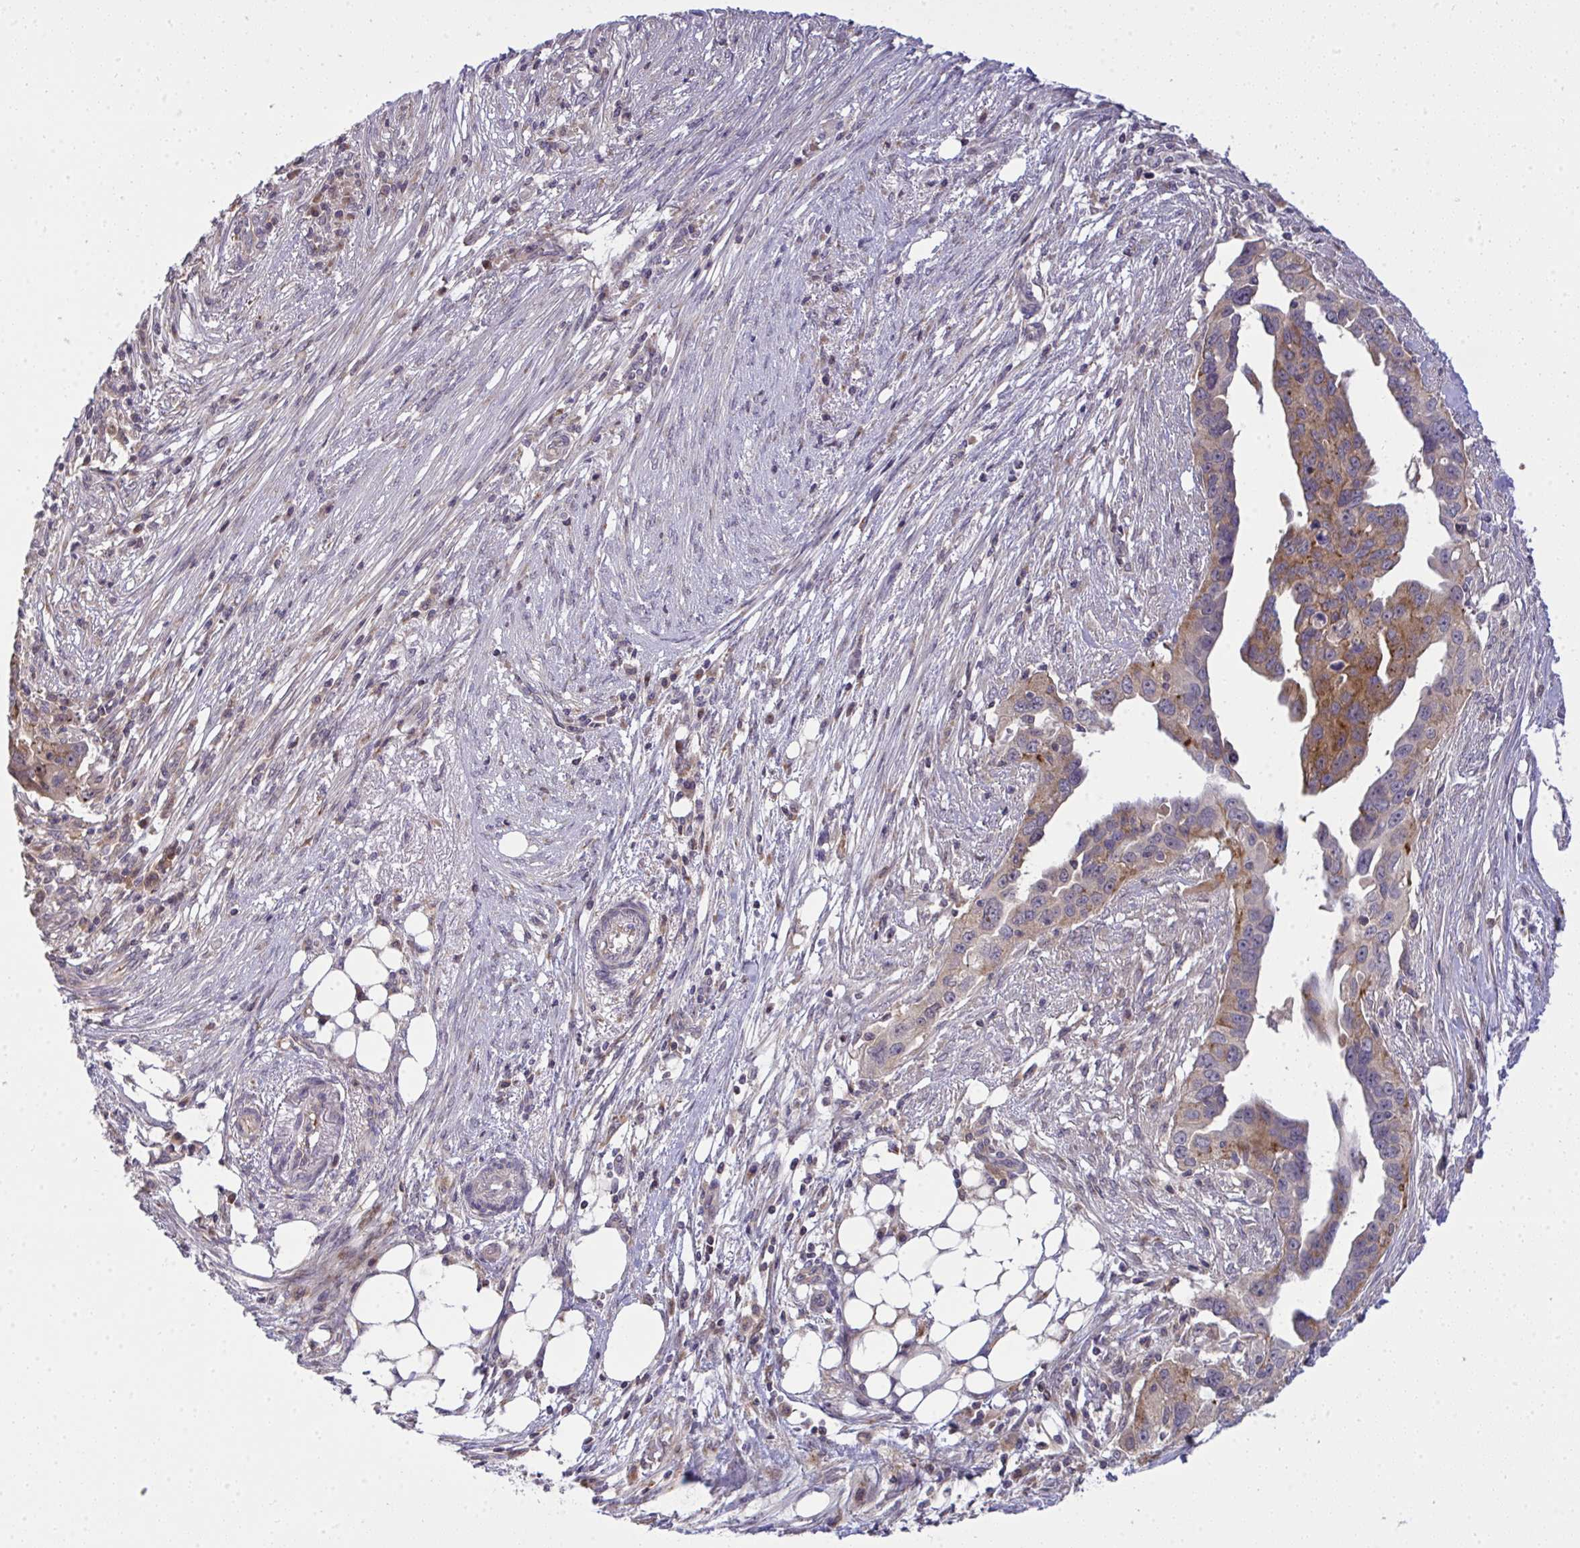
{"staining": {"intensity": "moderate", "quantity": "<25%", "location": "cytoplasmic/membranous"}, "tissue": "ovarian cancer", "cell_type": "Tumor cells", "image_type": "cancer", "snomed": [{"axis": "morphology", "description": "Carcinoma, endometroid"}, {"axis": "morphology", "description": "Cystadenocarcinoma, serous, NOS"}, {"axis": "topography", "description": "Ovary"}], "caption": "Tumor cells reveal low levels of moderate cytoplasmic/membranous positivity in about <25% of cells in human ovarian cancer.", "gene": "SLC9A6", "patient": {"sex": "female", "age": 45}}